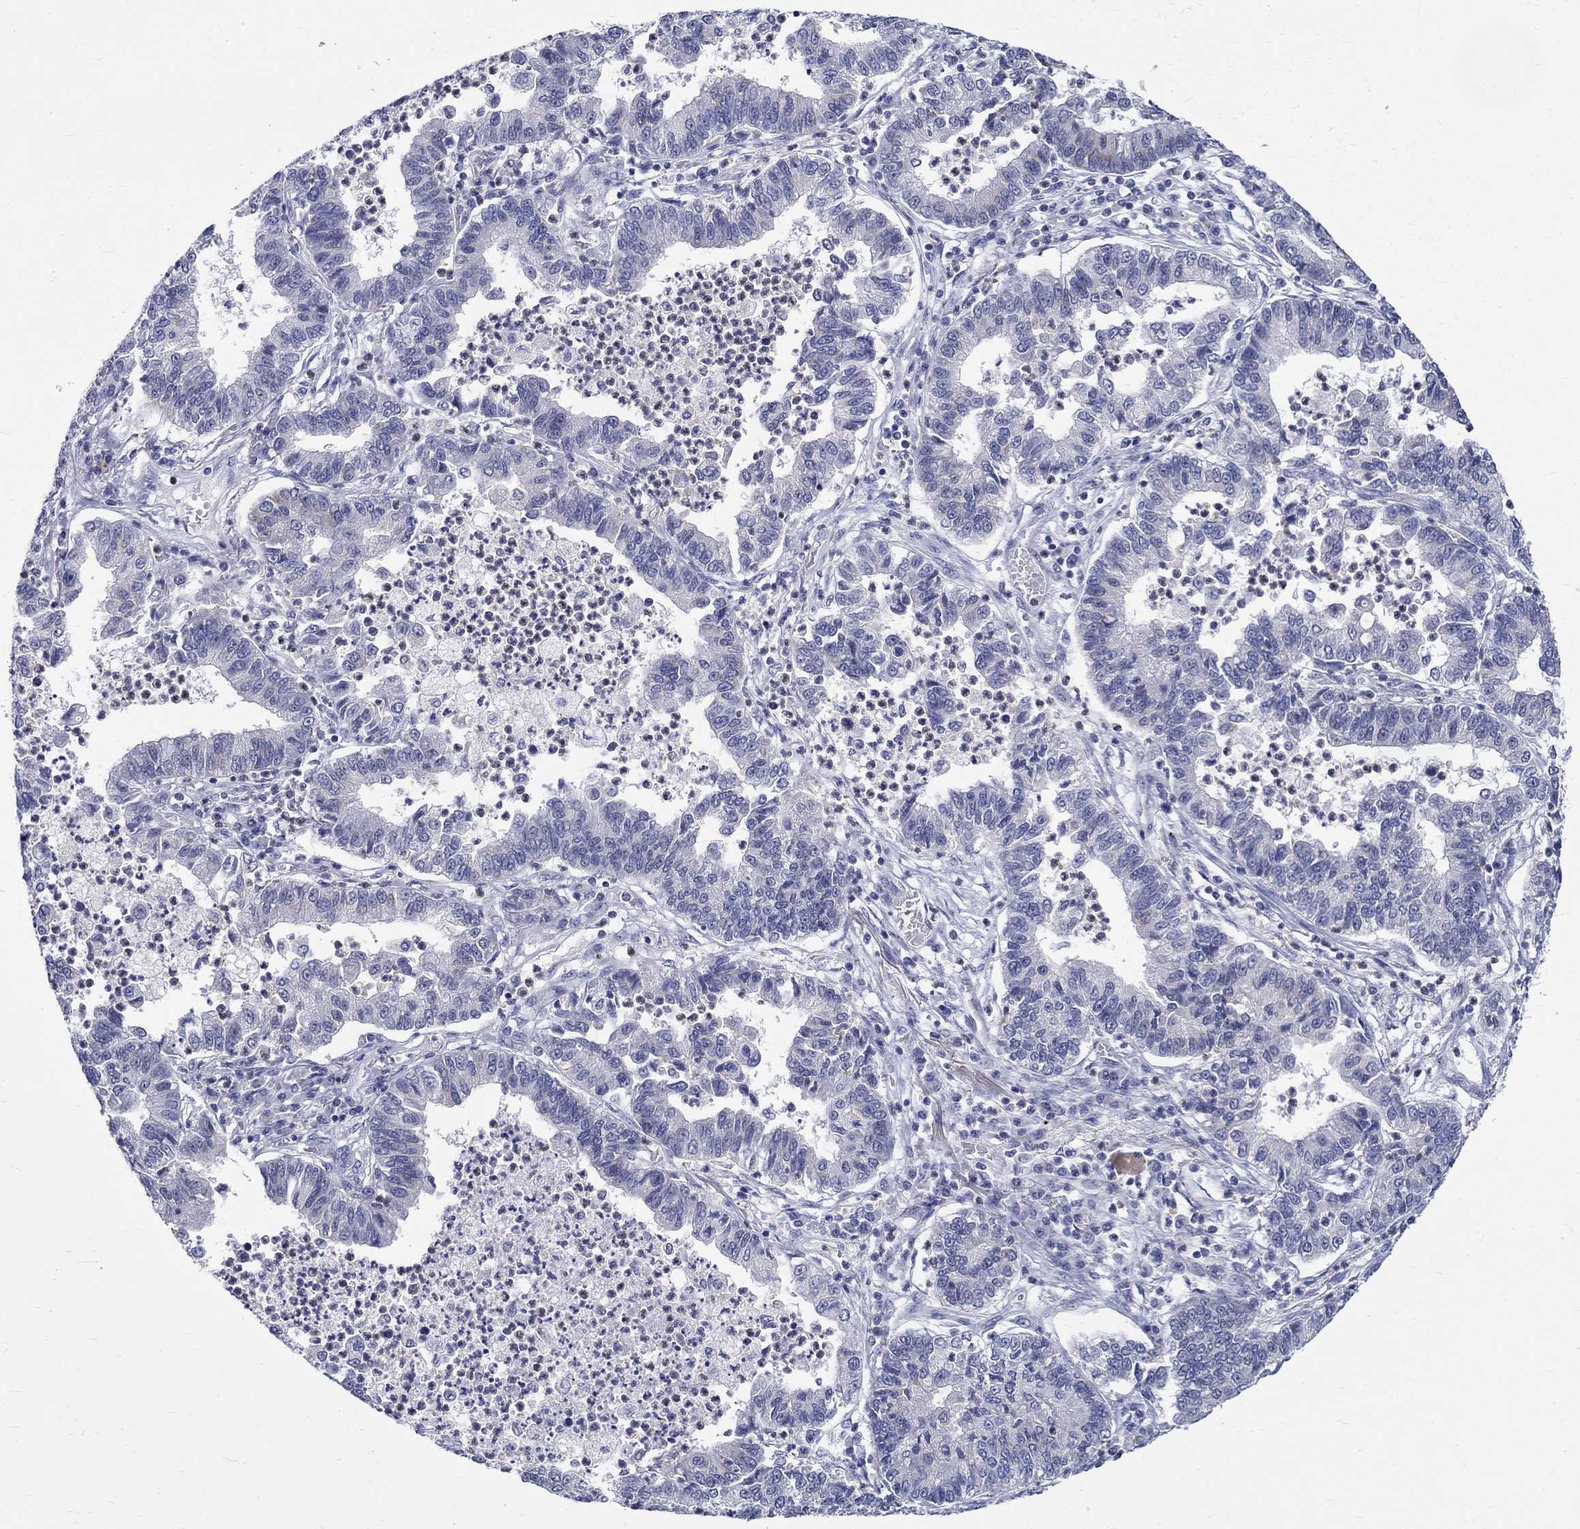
{"staining": {"intensity": "negative", "quantity": "none", "location": "none"}, "tissue": "lung cancer", "cell_type": "Tumor cells", "image_type": "cancer", "snomed": [{"axis": "morphology", "description": "Adenocarcinoma, NOS"}, {"axis": "topography", "description": "Lung"}], "caption": "Lung adenocarcinoma was stained to show a protein in brown. There is no significant staining in tumor cells.", "gene": "ST6GALNAC1", "patient": {"sex": "female", "age": 57}}